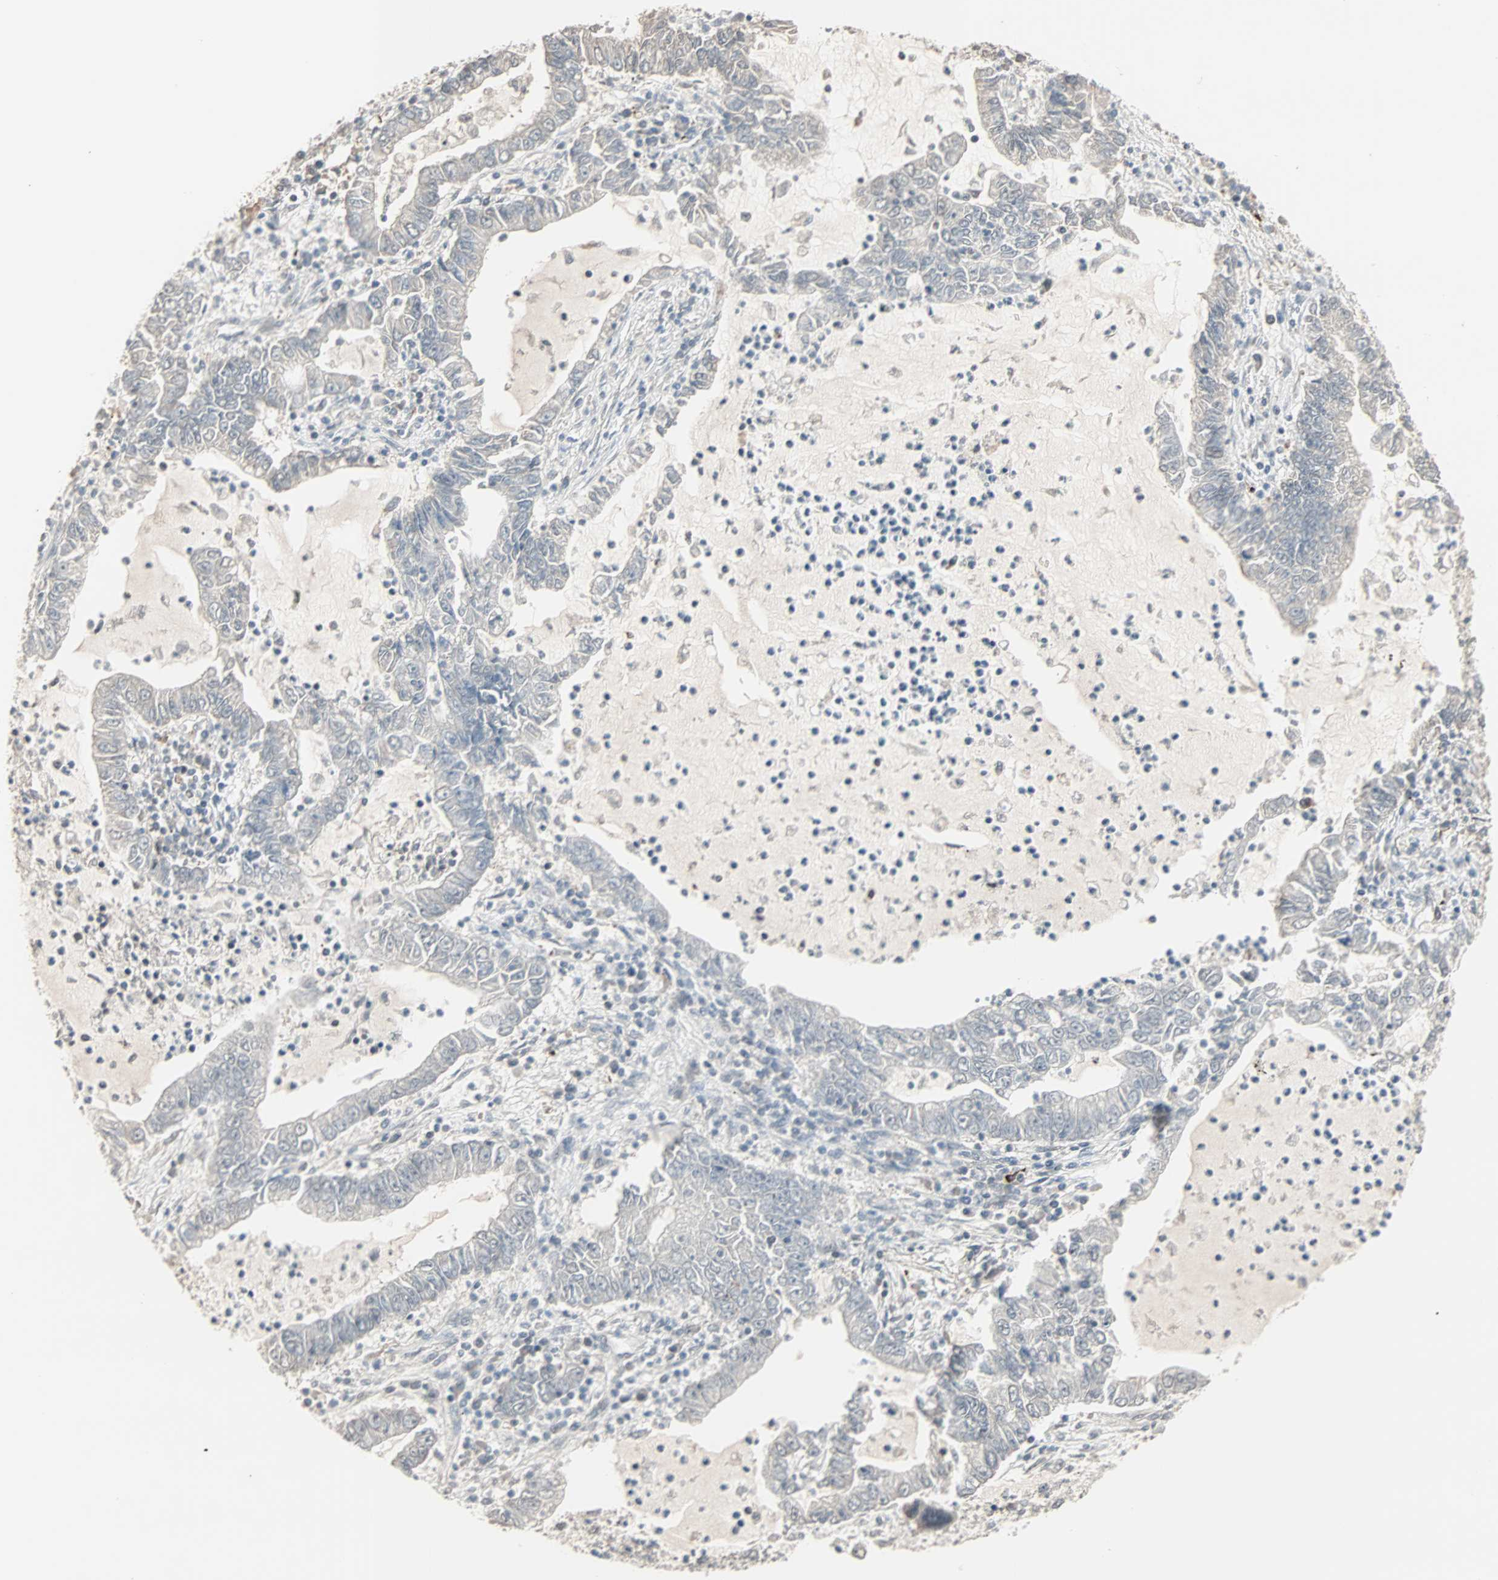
{"staining": {"intensity": "weak", "quantity": "25%-75%", "location": "cytoplasmic/membranous"}, "tissue": "lung cancer", "cell_type": "Tumor cells", "image_type": "cancer", "snomed": [{"axis": "morphology", "description": "Adenocarcinoma, NOS"}, {"axis": "topography", "description": "Lung"}], "caption": "DAB (3,3'-diaminobenzidine) immunohistochemical staining of lung cancer shows weak cytoplasmic/membranous protein positivity in about 25%-75% of tumor cells.", "gene": "KDM4A", "patient": {"sex": "female", "age": 51}}